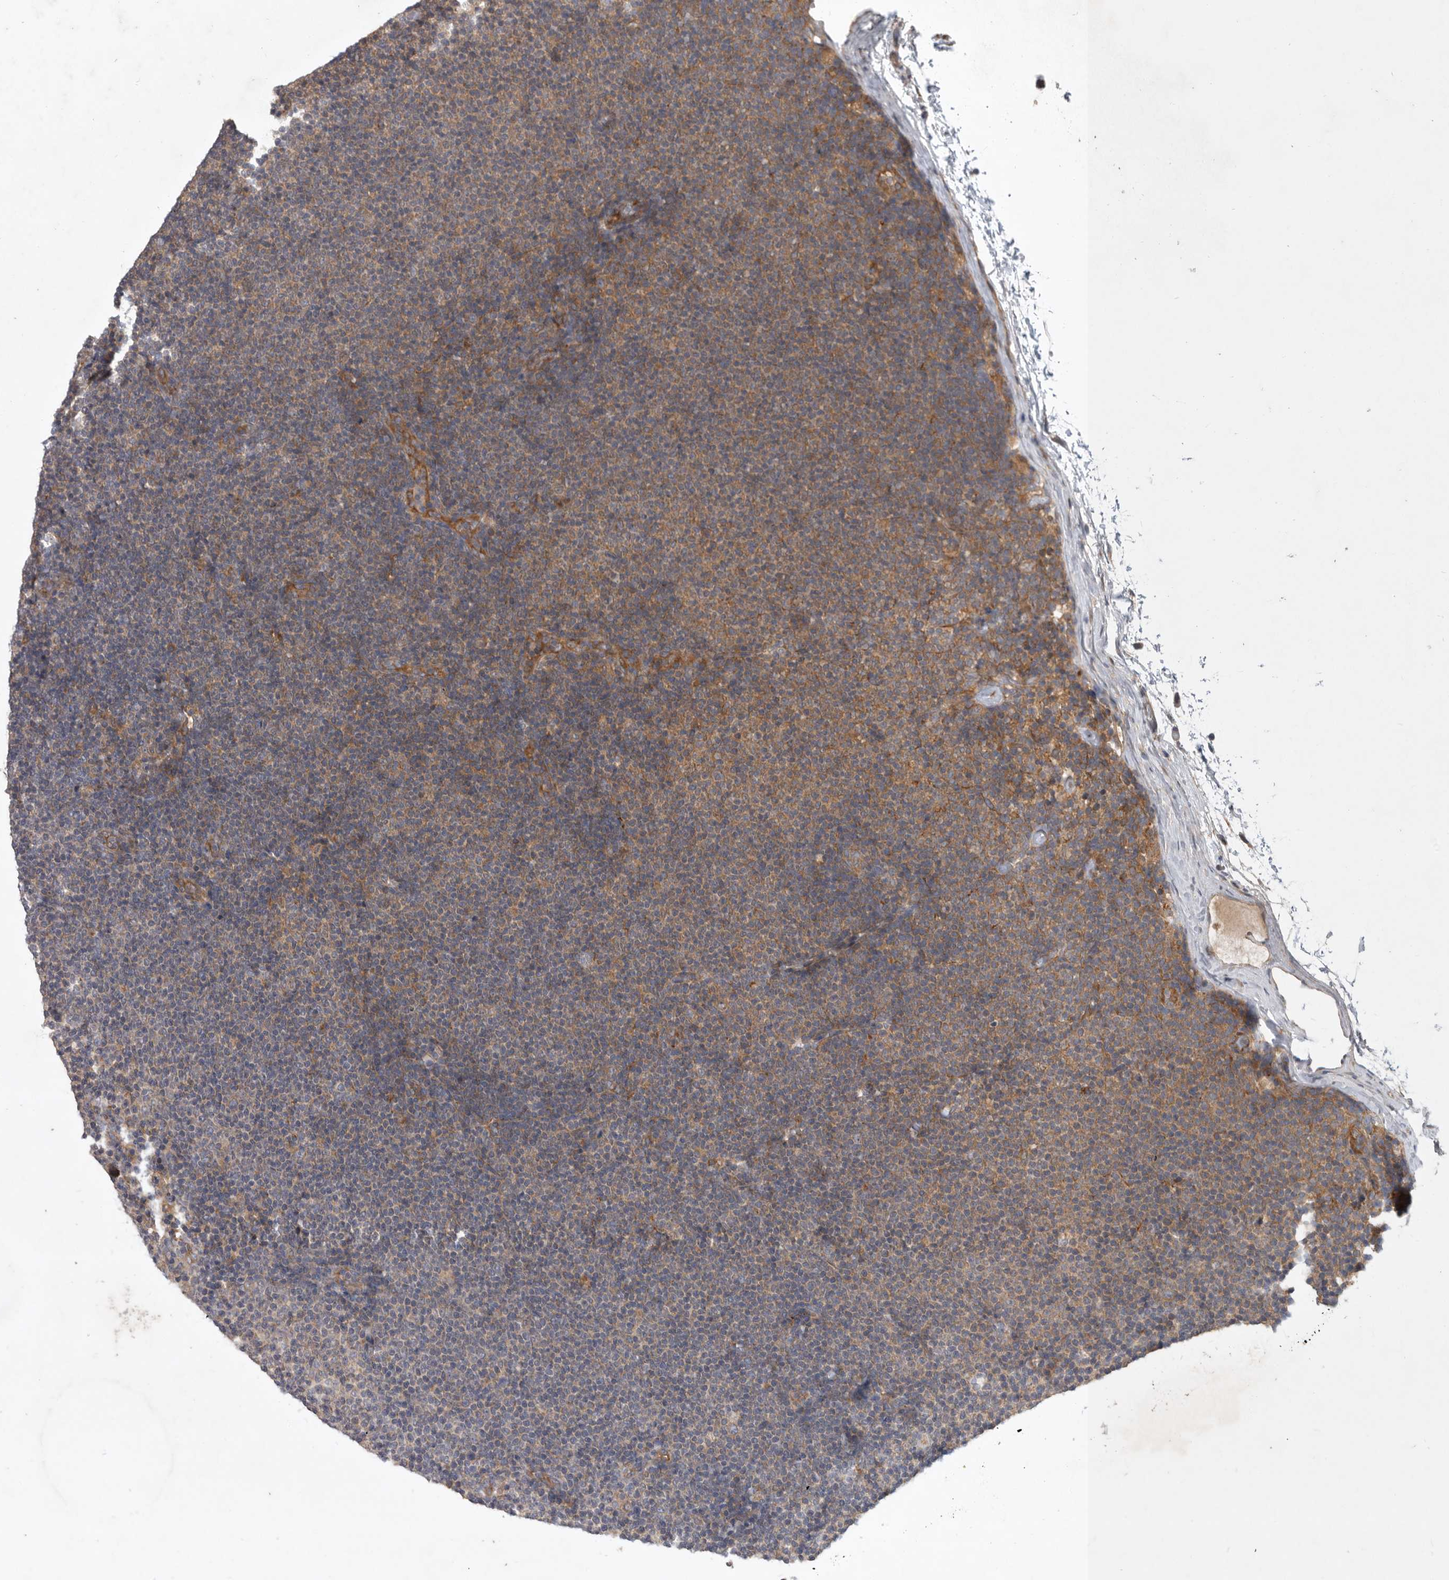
{"staining": {"intensity": "moderate", "quantity": "25%-75%", "location": "cytoplasmic/membranous"}, "tissue": "lymphoma", "cell_type": "Tumor cells", "image_type": "cancer", "snomed": [{"axis": "morphology", "description": "Malignant lymphoma, non-Hodgkin's type, Low grade"}, {"axis": "topography", "description": "Lymph node"}], "caption": "Lymphoma was stained to show a protein in brown. There is medium levels of moderate cytoplasmic/membranous positivity in about 25%-75% of tumor cells. The protein of interest is shown in brown color, while the nuclei are stained blue.", "gene": "C1orf109", "patient": {"sex": "female", "age": 53}}